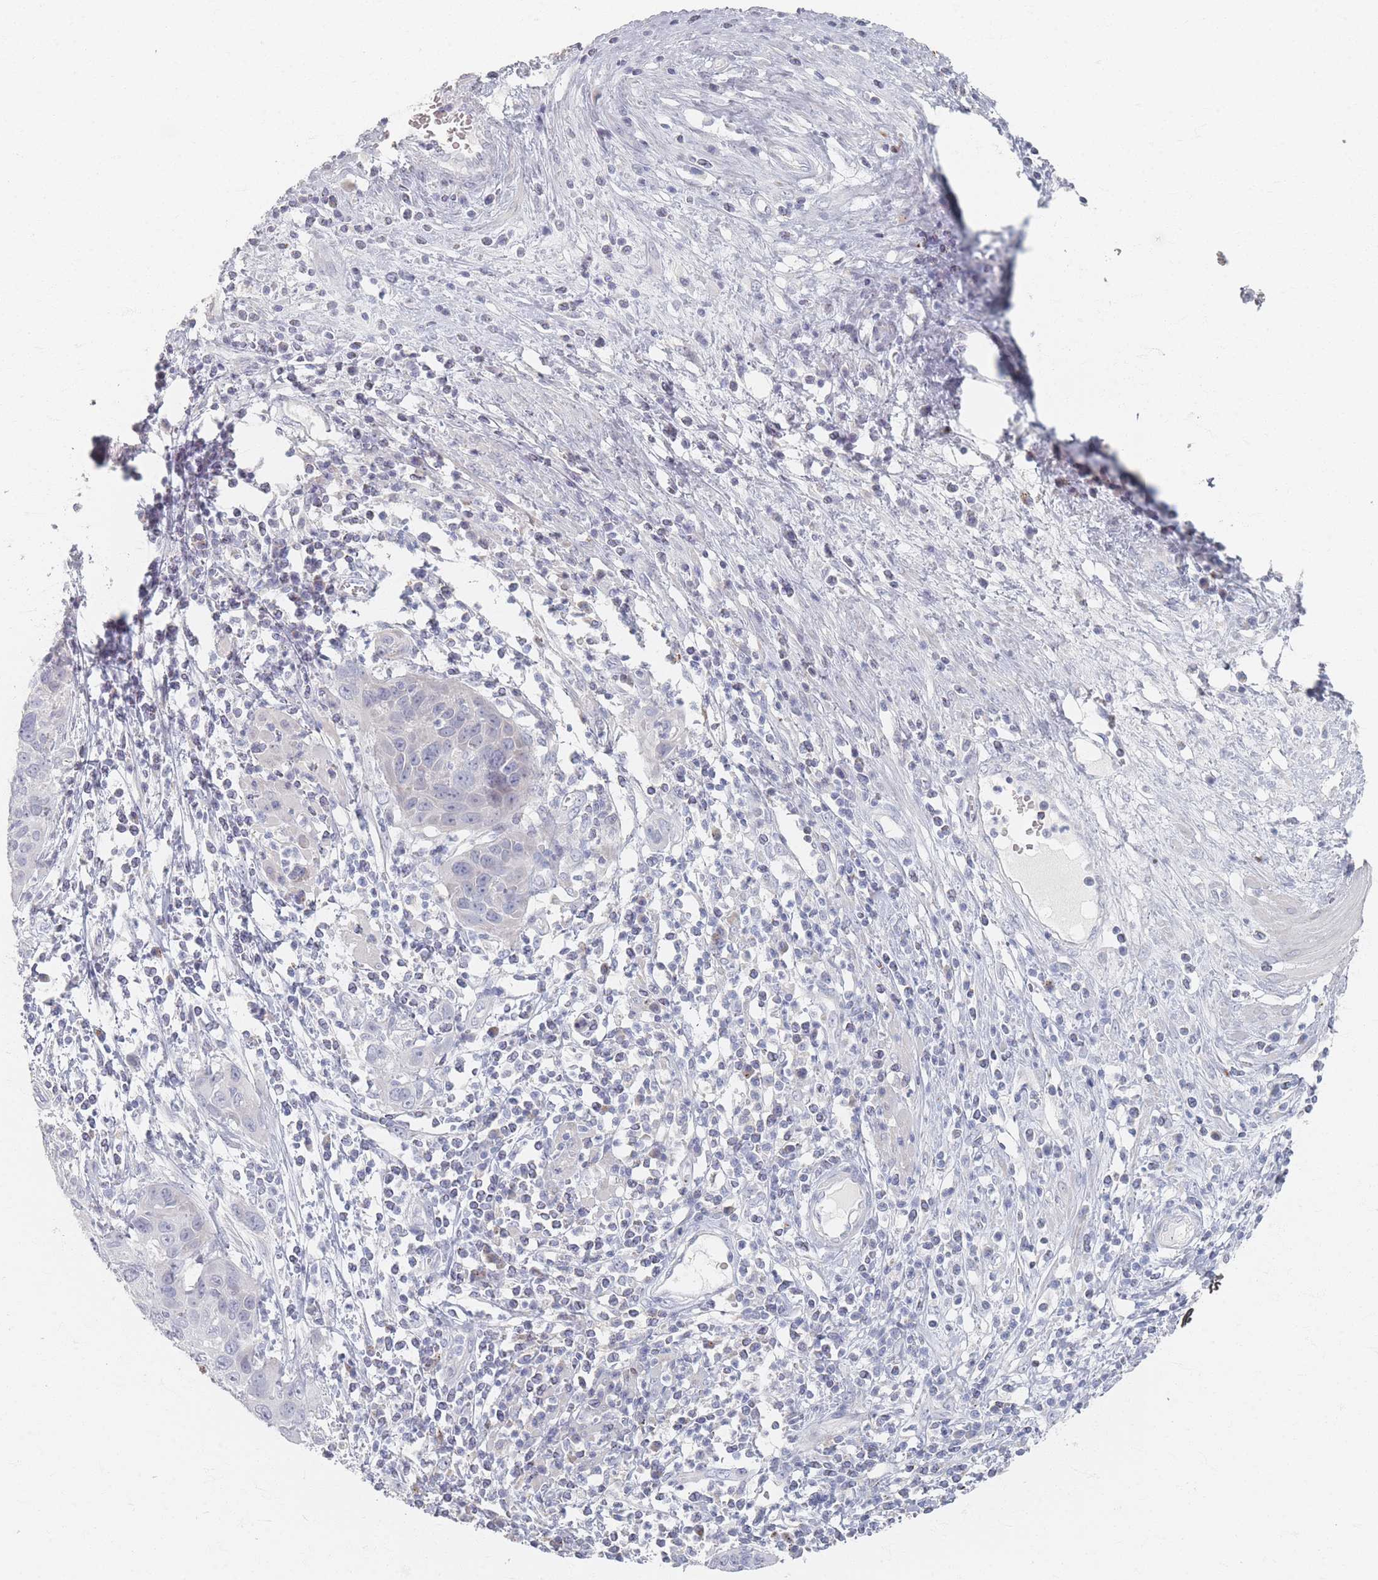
{"staining": {"intensity": "negative", "quantity": "none", "location": "none"}, "tissue": "cervical cancer", "cell_type": "Tumor cells", "image_type": "cancer", "snomed": [{"axis": "morphology", "description": "Squamous cell carcinoma, NOS"}, {"axis": "topography", "description": "Cervix"}], "caption": "This is an immunohistochemistry (IHC) histopathology image of cervical squamous cell carcinoma. There is no staining in tumor cells.", "gene": "SLC2A11", "patient": {"sex": "female", "age": 36}}